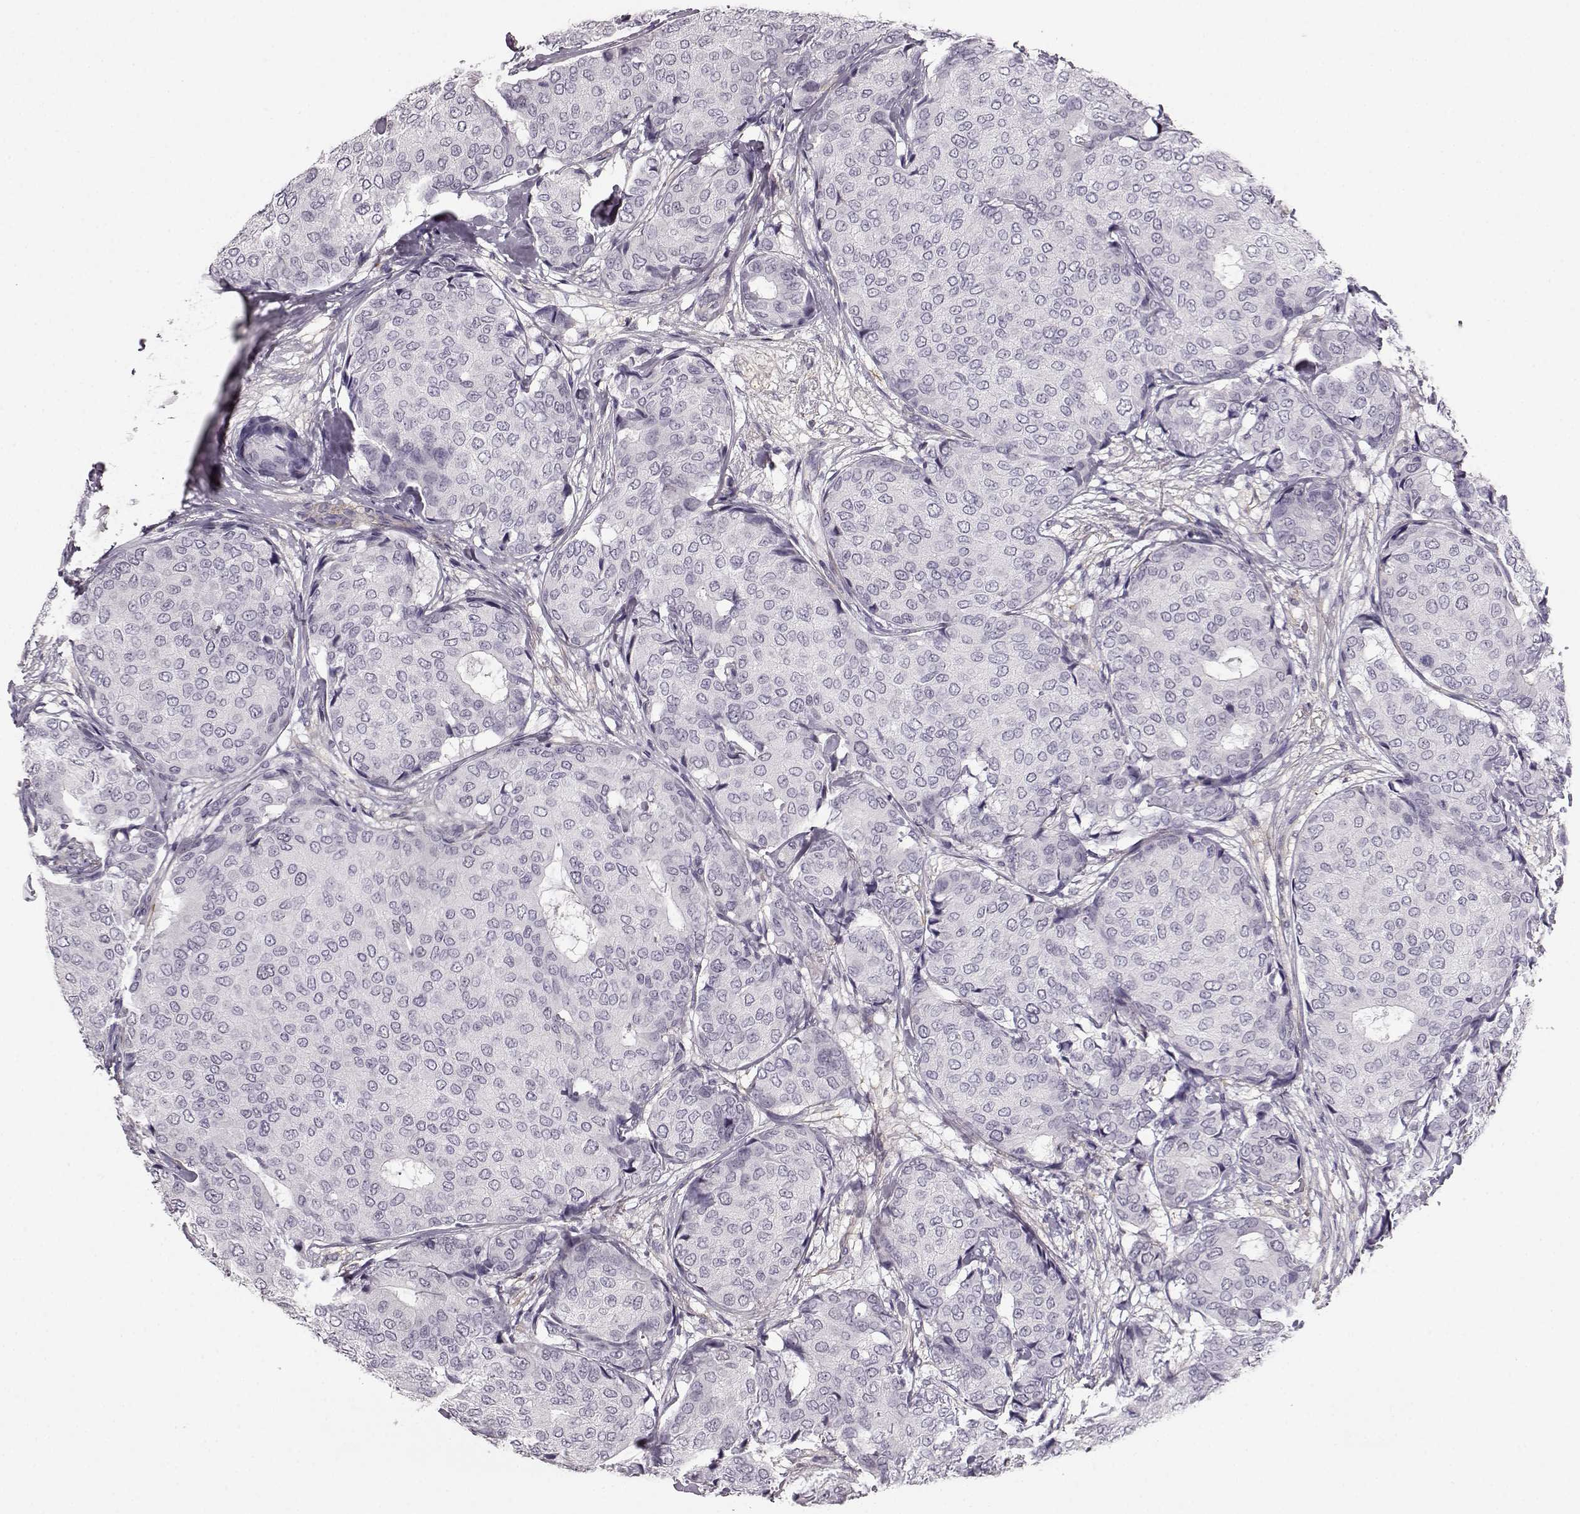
{"staining": {"intensity": "negative", "quantity": "none", "location": "none"}, "tissue": "breast cancer", "cell_type": "Tumor cells", "image_type": "cancer", "snomed": [{"axis": "morphology", "description": "Duct carcinoma"}, {"axis": "topography", "description": "Breast"}], "caption": "Invasive ductal carcinoma (breast) was stained to show a protein in brown. There is no significant positivity in tumor cells.", "gene": "TRIM69", "patient": {"sex": "female", "age": 75}}